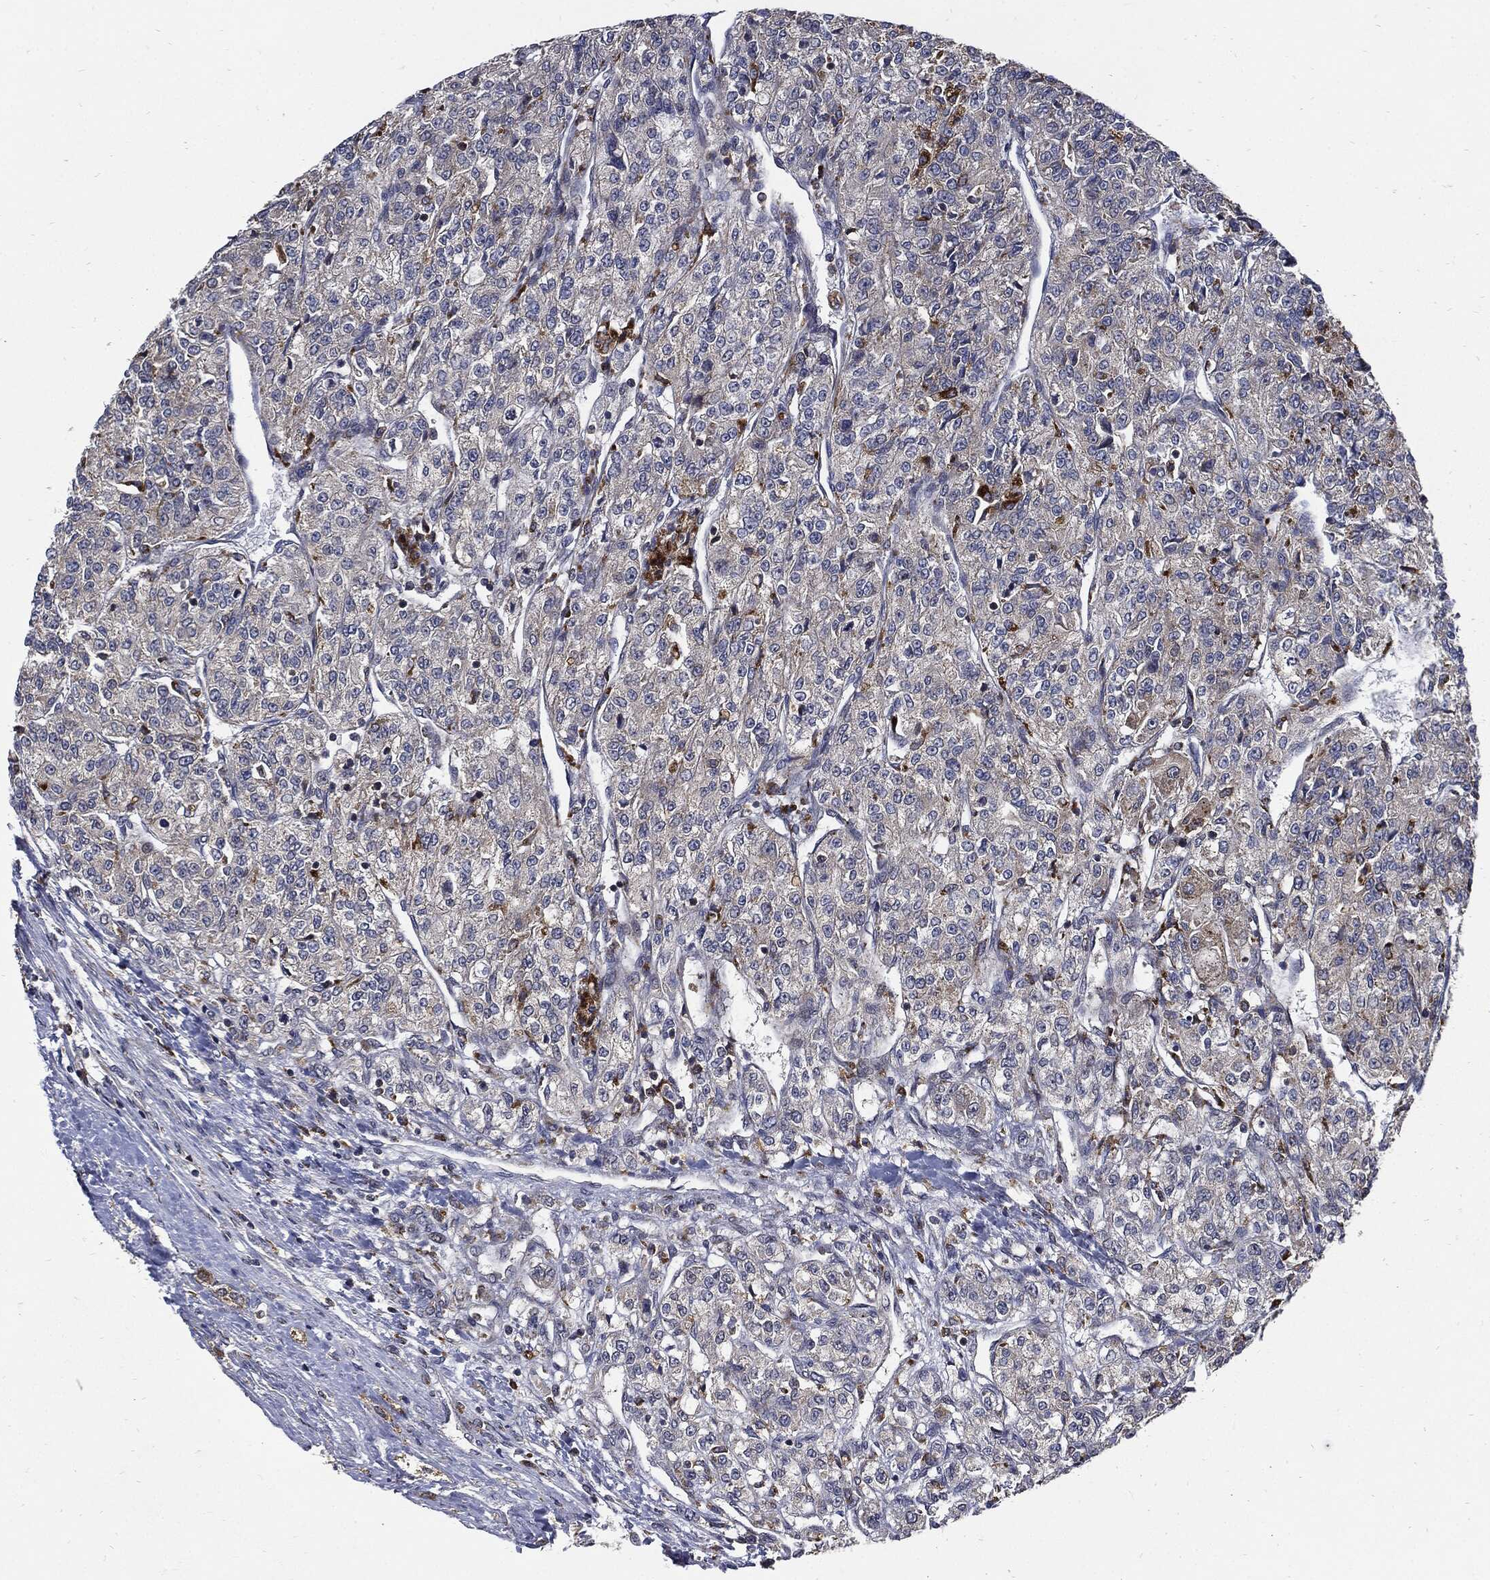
{"staining": {"intensity": "negative", "quantity": "none", "location": "none"}, "tissue": "renal cancer", "cell_type": "Tumor cells", "image_type": "cancer", "snomed": [{"axis": "morphology", "description": "Adenocarcinoma, NOS"}, {"axis": "topography", "description": "Kidney"}], "caption": "A high-resolution micrograph shows immunohistochemistry (IHC) staining of adenocarcinoma (renal), which demonstrates no significant expression in tumor cells.", "gene": "SLC31A2", "patient": {"sex": "female", "age": 63}}